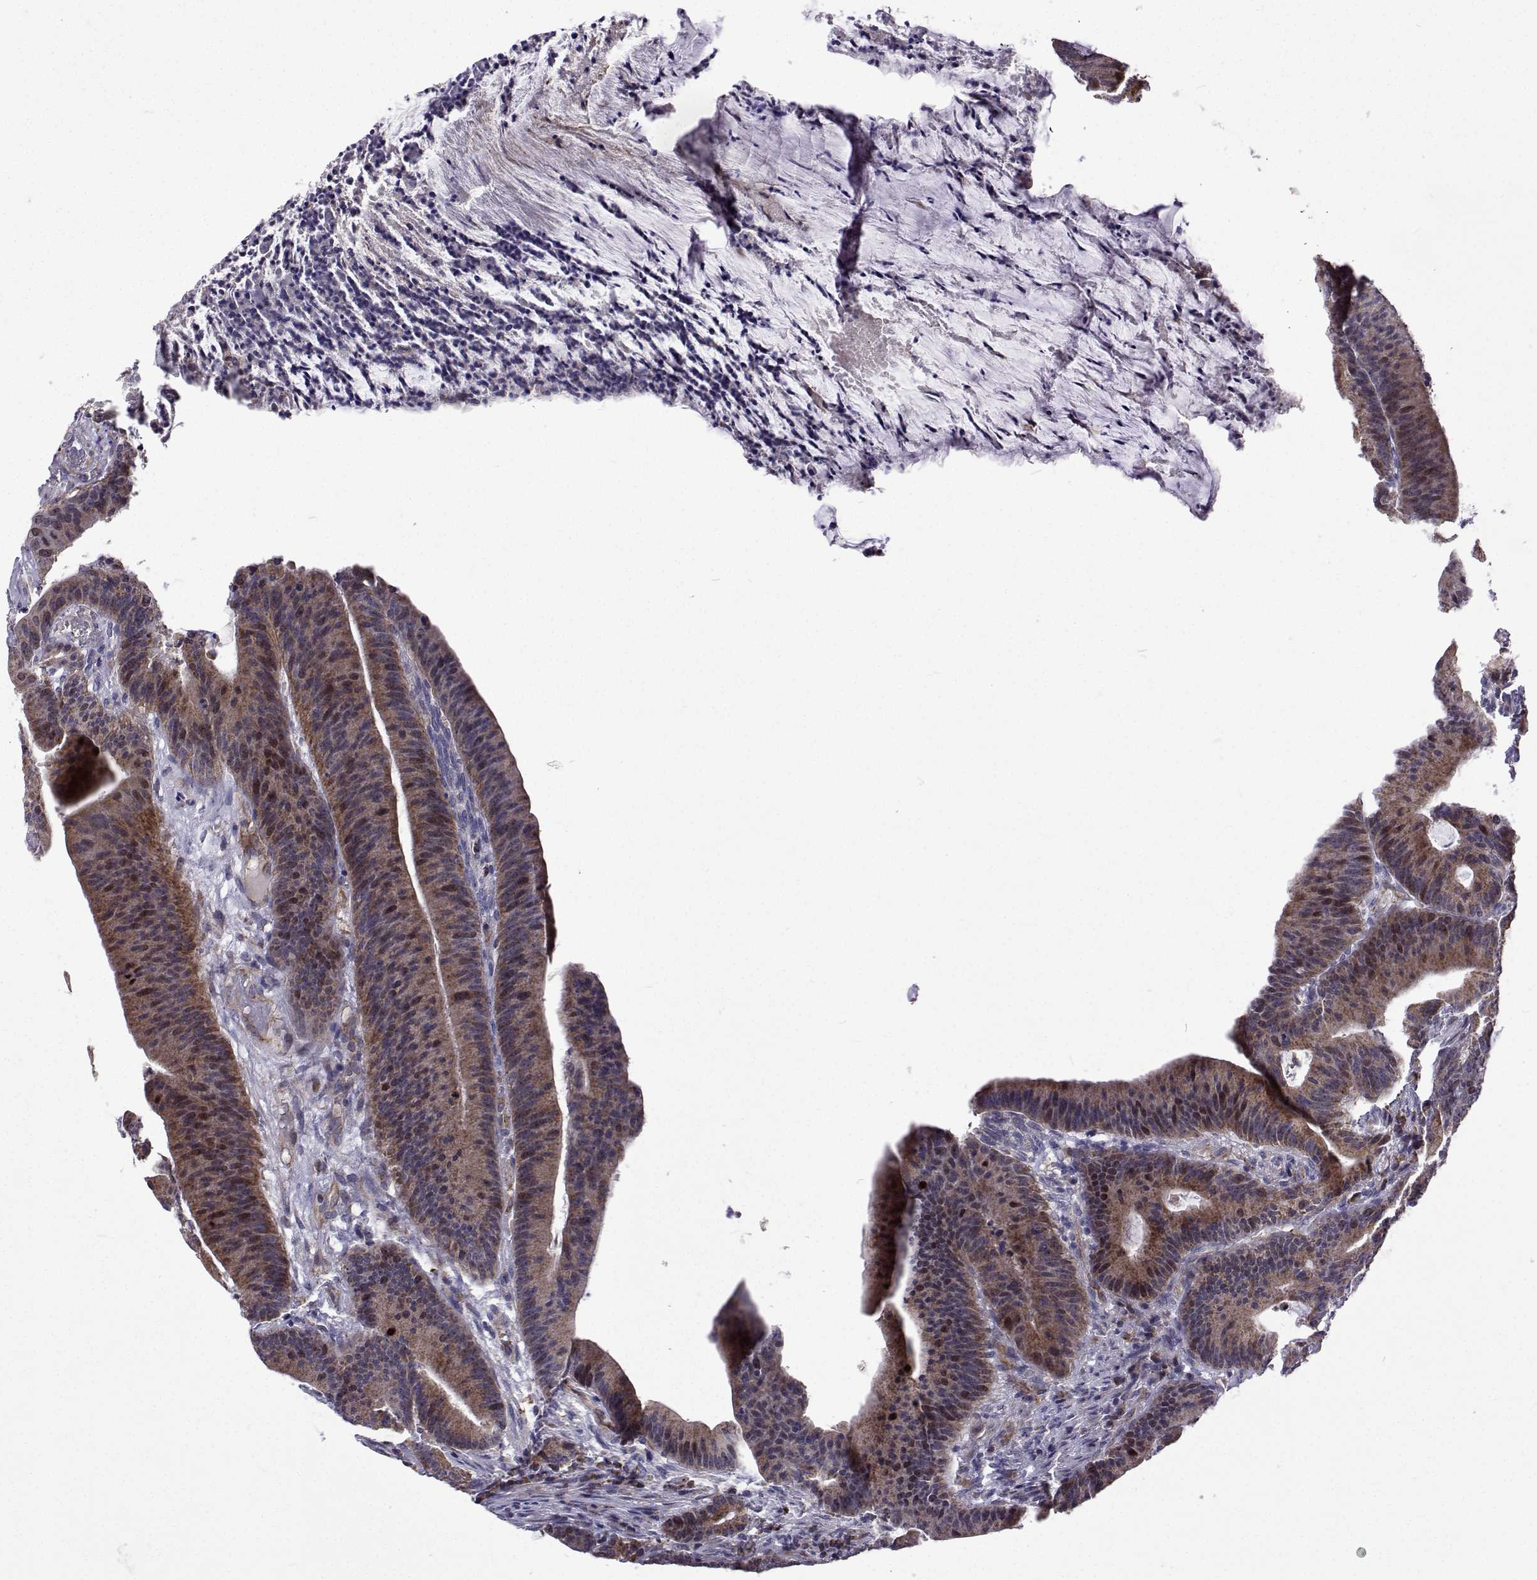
{"staining": {"intensity": "moderate", "quantity": "25%-75%", "location": "cytoplasmic/membranous,nuclear"}, "tissue": "colorectal cancer", "cell_type": "Tumor cells", "image_type": "cancer", "snomed": [{"axis": "morphology", "description": "Adenocarcinoma, NOS"}, {"axis": "topography", "description": "Colon"}], "caption": "High-magnification brightfield microscopy of colorectal cancer (adenocarcinoma) stained with DAB (3,3'-diaminobenzidine) (brown) and counterstained with hematoxylin (blue). tumor cells exhibit moderate cytoplasmic/membranous and nuclear expression is identified in approximately25%-75% of cells. (DAB (3,3'-diaminobenzidine) IHC with brightfield microscopy, high magnification).", "gene": "DHTKD1", "patient": {"sex": "female", "age": 78}}